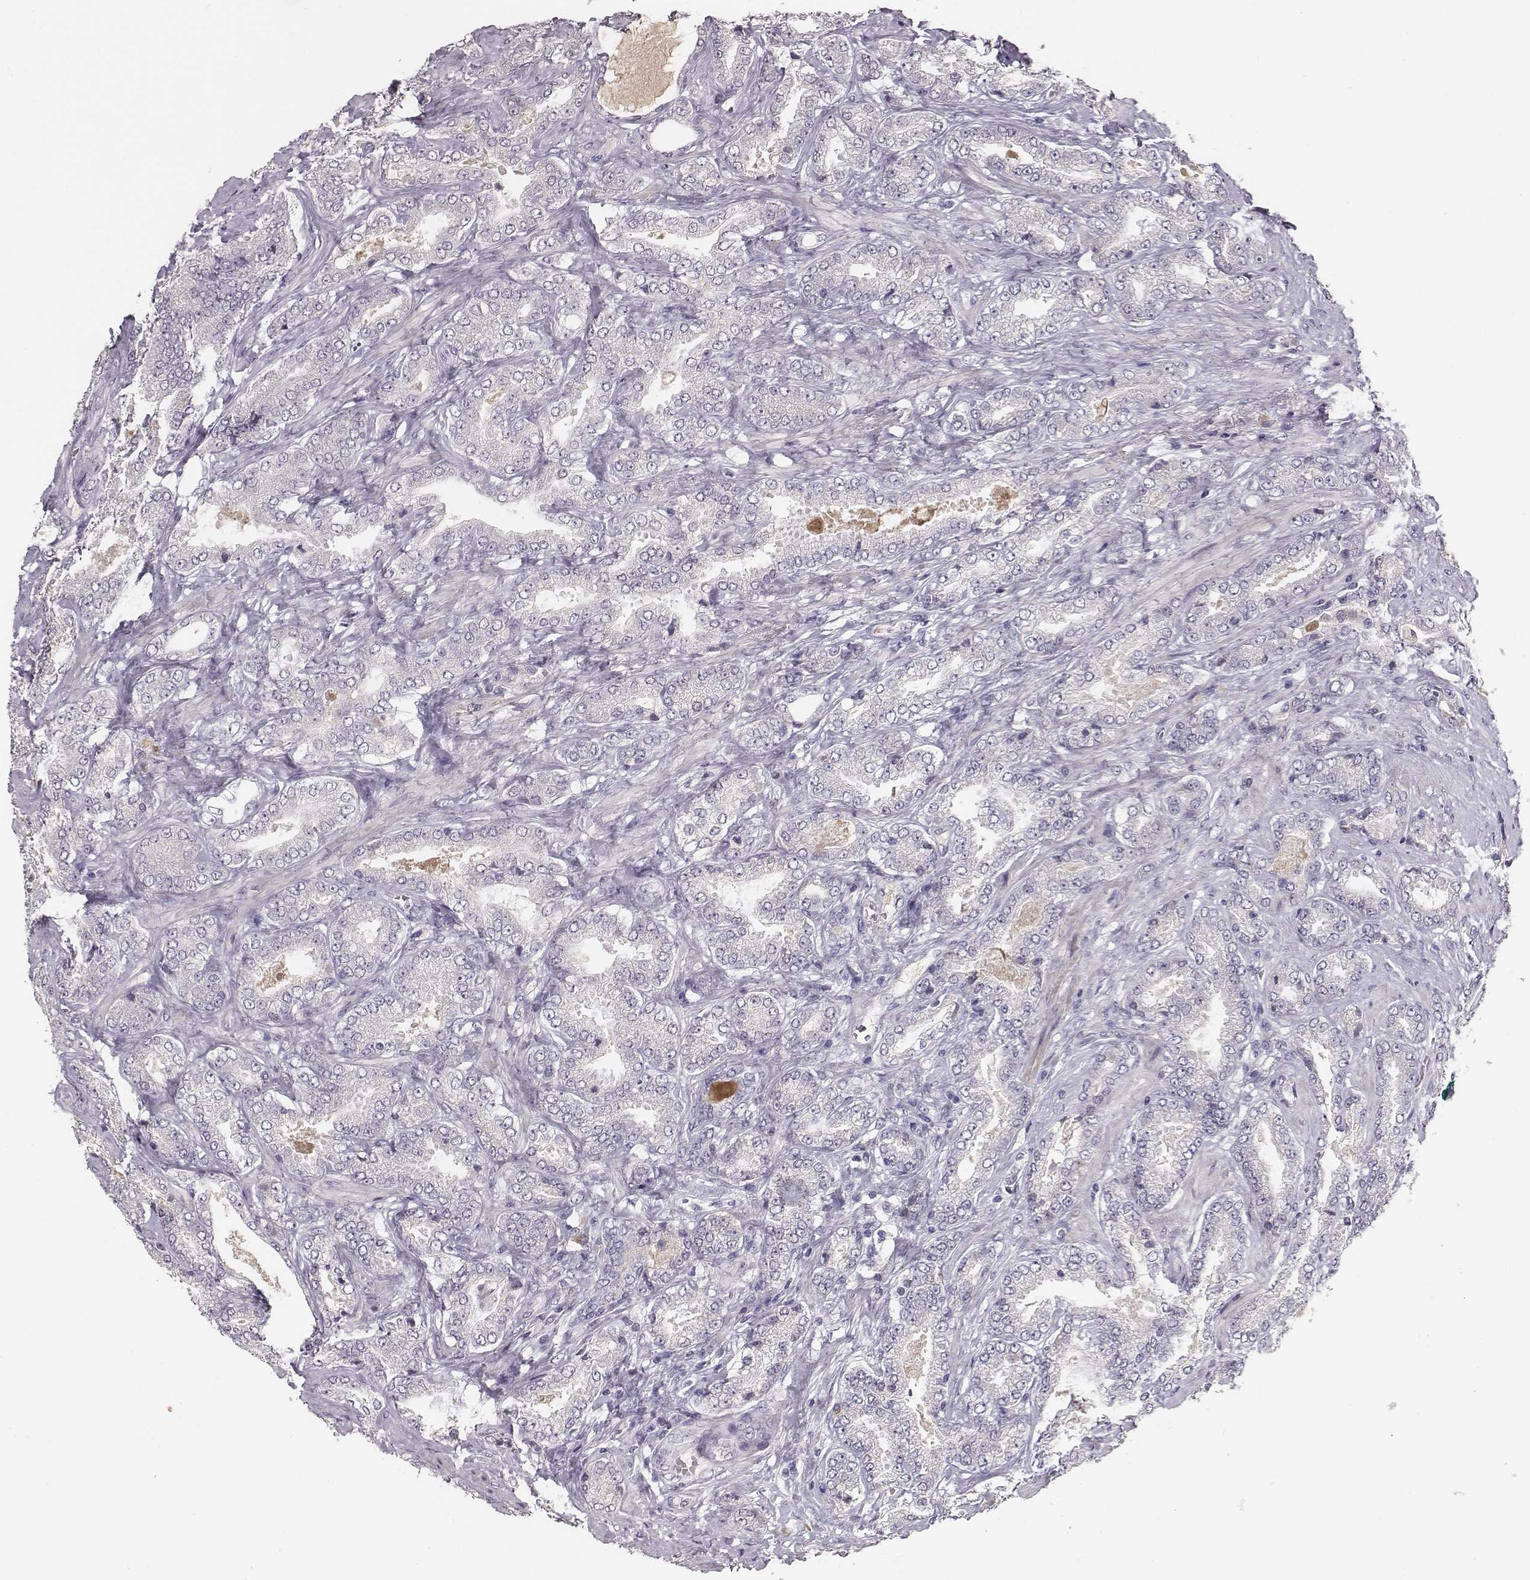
{"staining": {"intensity": "negative", "quantity": "none", "location": "none"}, "tissue": "prostate cancer", "cell_type": "Tumor cells", "image_type": "cancer", "snomed": [{"axis": "morphology", "description": "Adenocarcinoma, NOS"}, {"axis": "topography", "description": "Prostate"}], "caption": "Immunohistochemical staining of prostate cancer (adenocarcinoma) reveals no significant positivity in tumor cells.", "gene": "SLC22A6", "patient": {"sex": "male", "age": 64}}